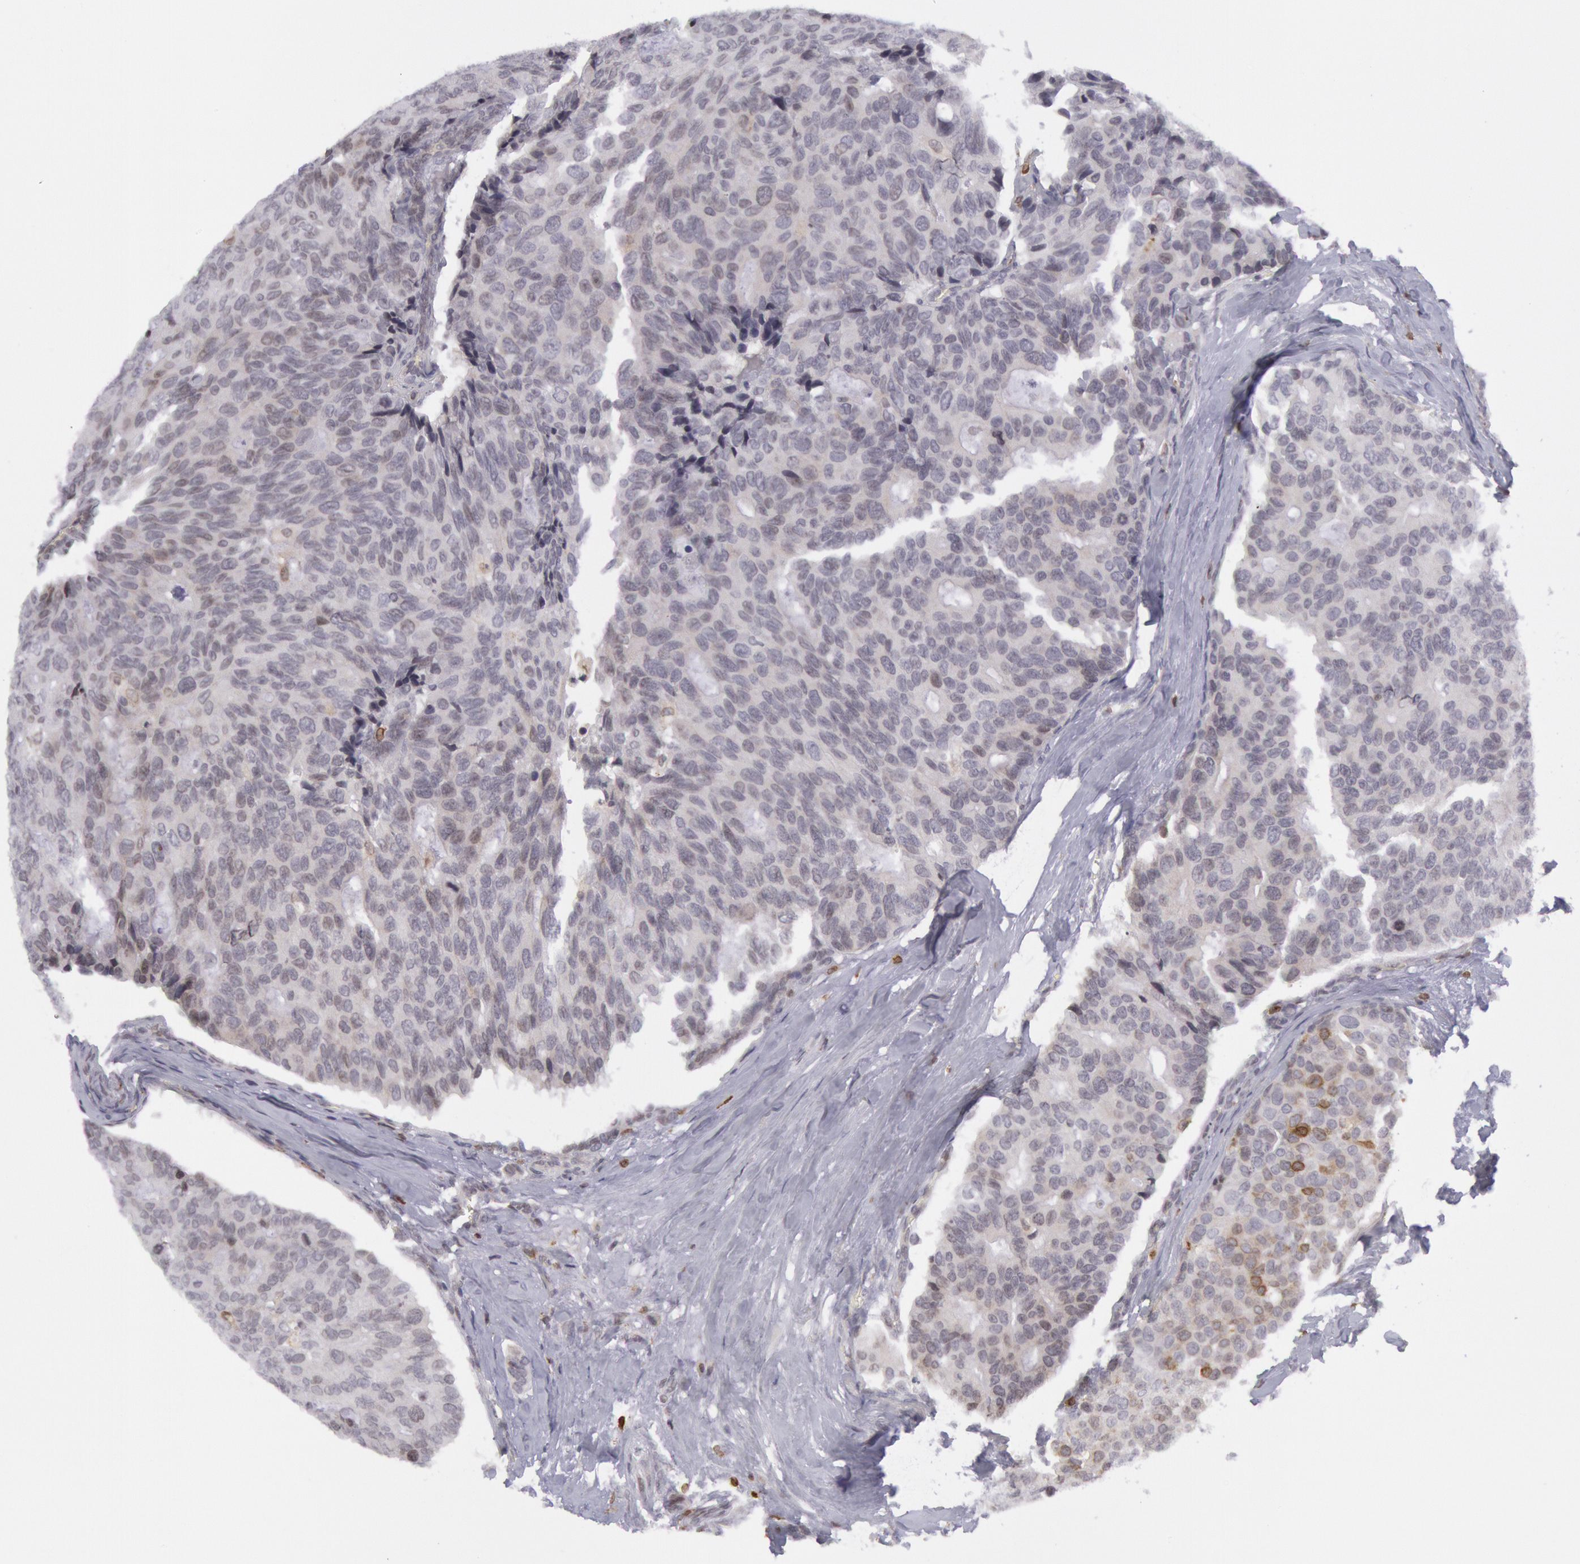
{"staining": {"intensity": "moderate", "quantity": "<25%", "location": "cytoplasmic/membranous"}, "tissue": "breast cancer", "cell_type": "Tumor cells", "image_type": "cancer", "snomed": [{"axis": "morphology", "description": "Duct carcinoma"}, {"axis": "topography", "description": "Breast"}], "caption": "Human breast cancer (infiltrating ductal carcinoma) stained with a protein marker demonstrates moderate staining in tumor cells.", "gene": "PTGS2", "patient": {"sex": "female", "age": 69}}